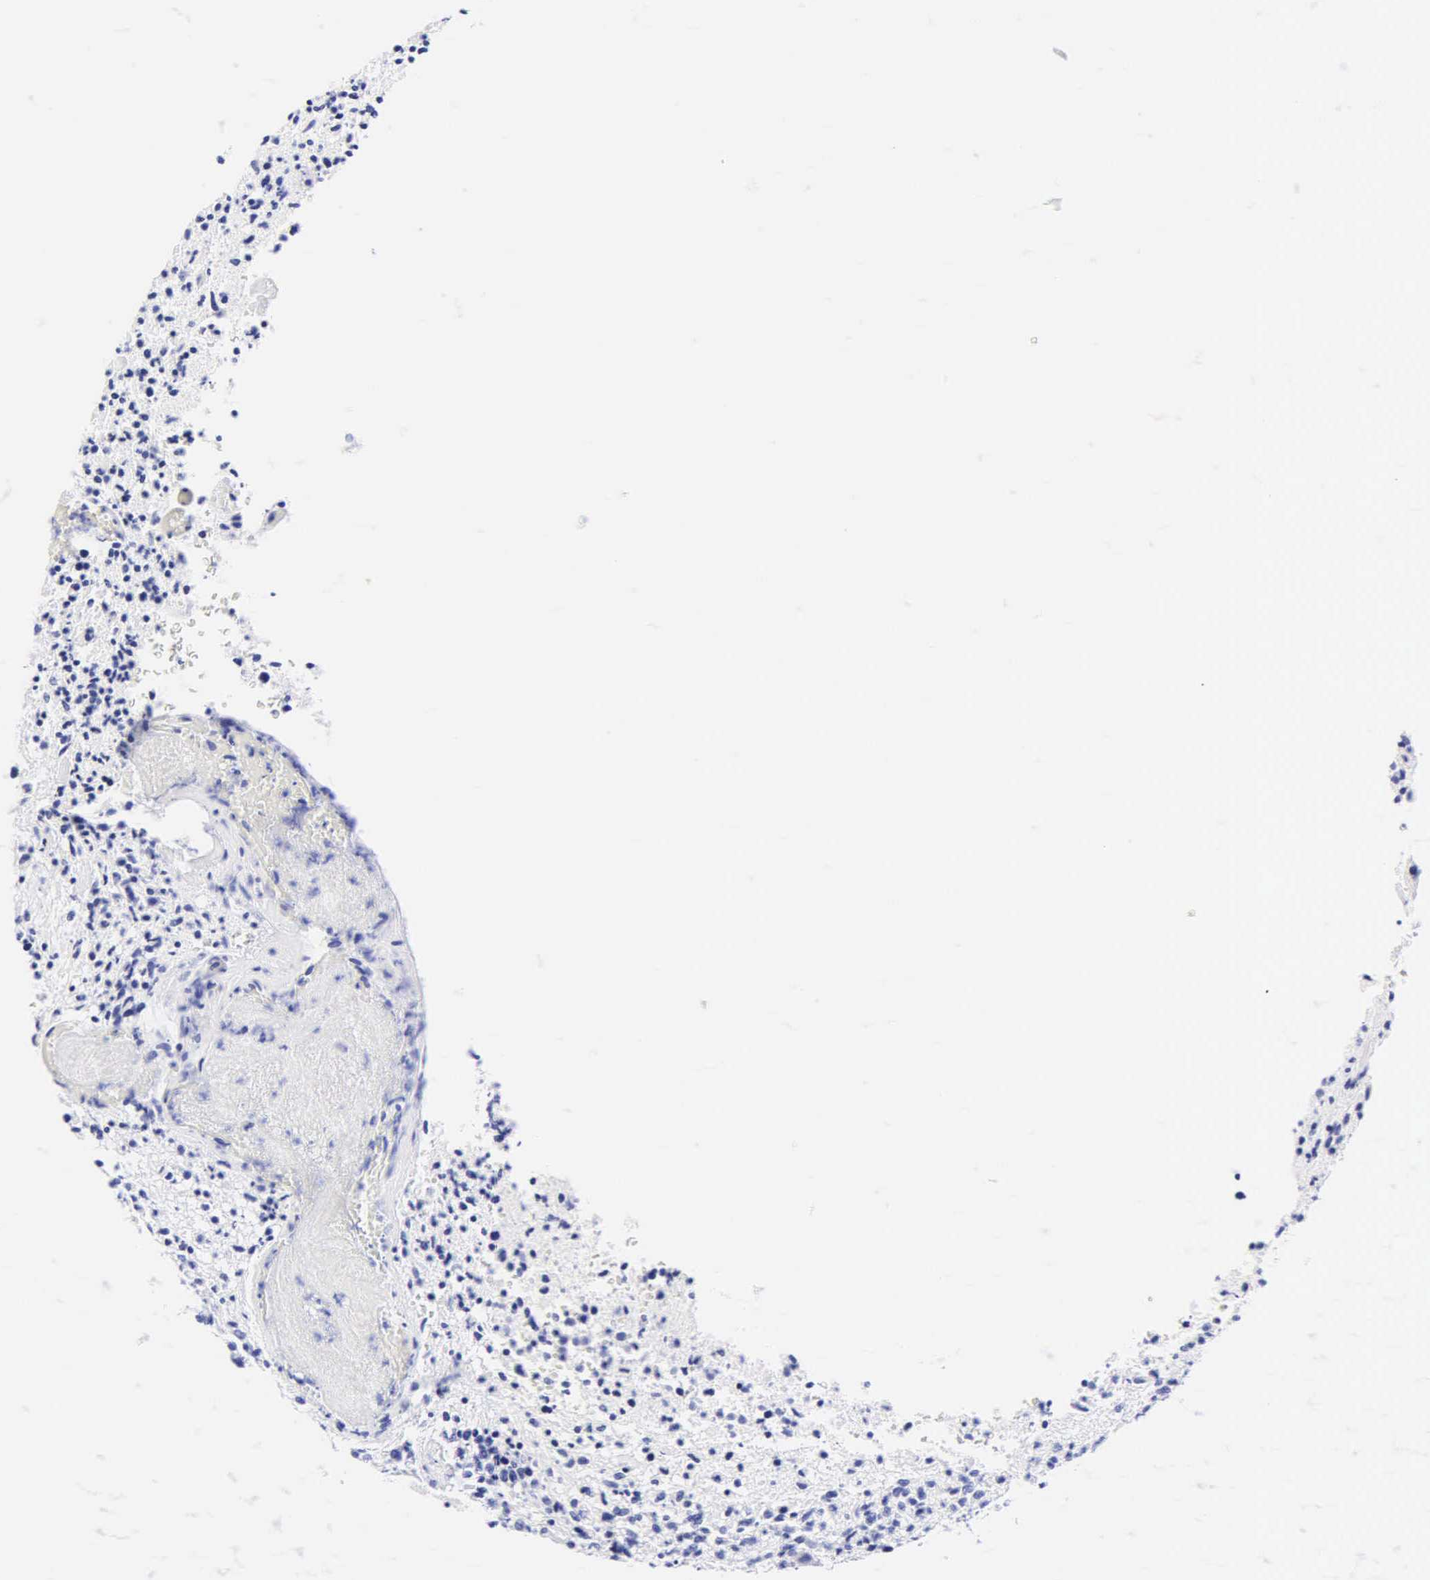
{"staining": {"intensity": "negative", "quantity": "none", "location": "none"}, "tissue": "glioma", "cell_type": "Tumor cells", "image_type": "cancer", "snomed": [{"axis": "morphology", "description": "Glioma, malignant, High grade"}, {"axis": "topography", "description": "Brain"}], "caption": "Protein analysis of malignant high-grade glioma reveals no significant staining in tumor cells. (DAB IHC visualized using brightfield microscopy, high magnification).", "gene": "KRT20", "patient": {"sex": "male", "age": 36}}